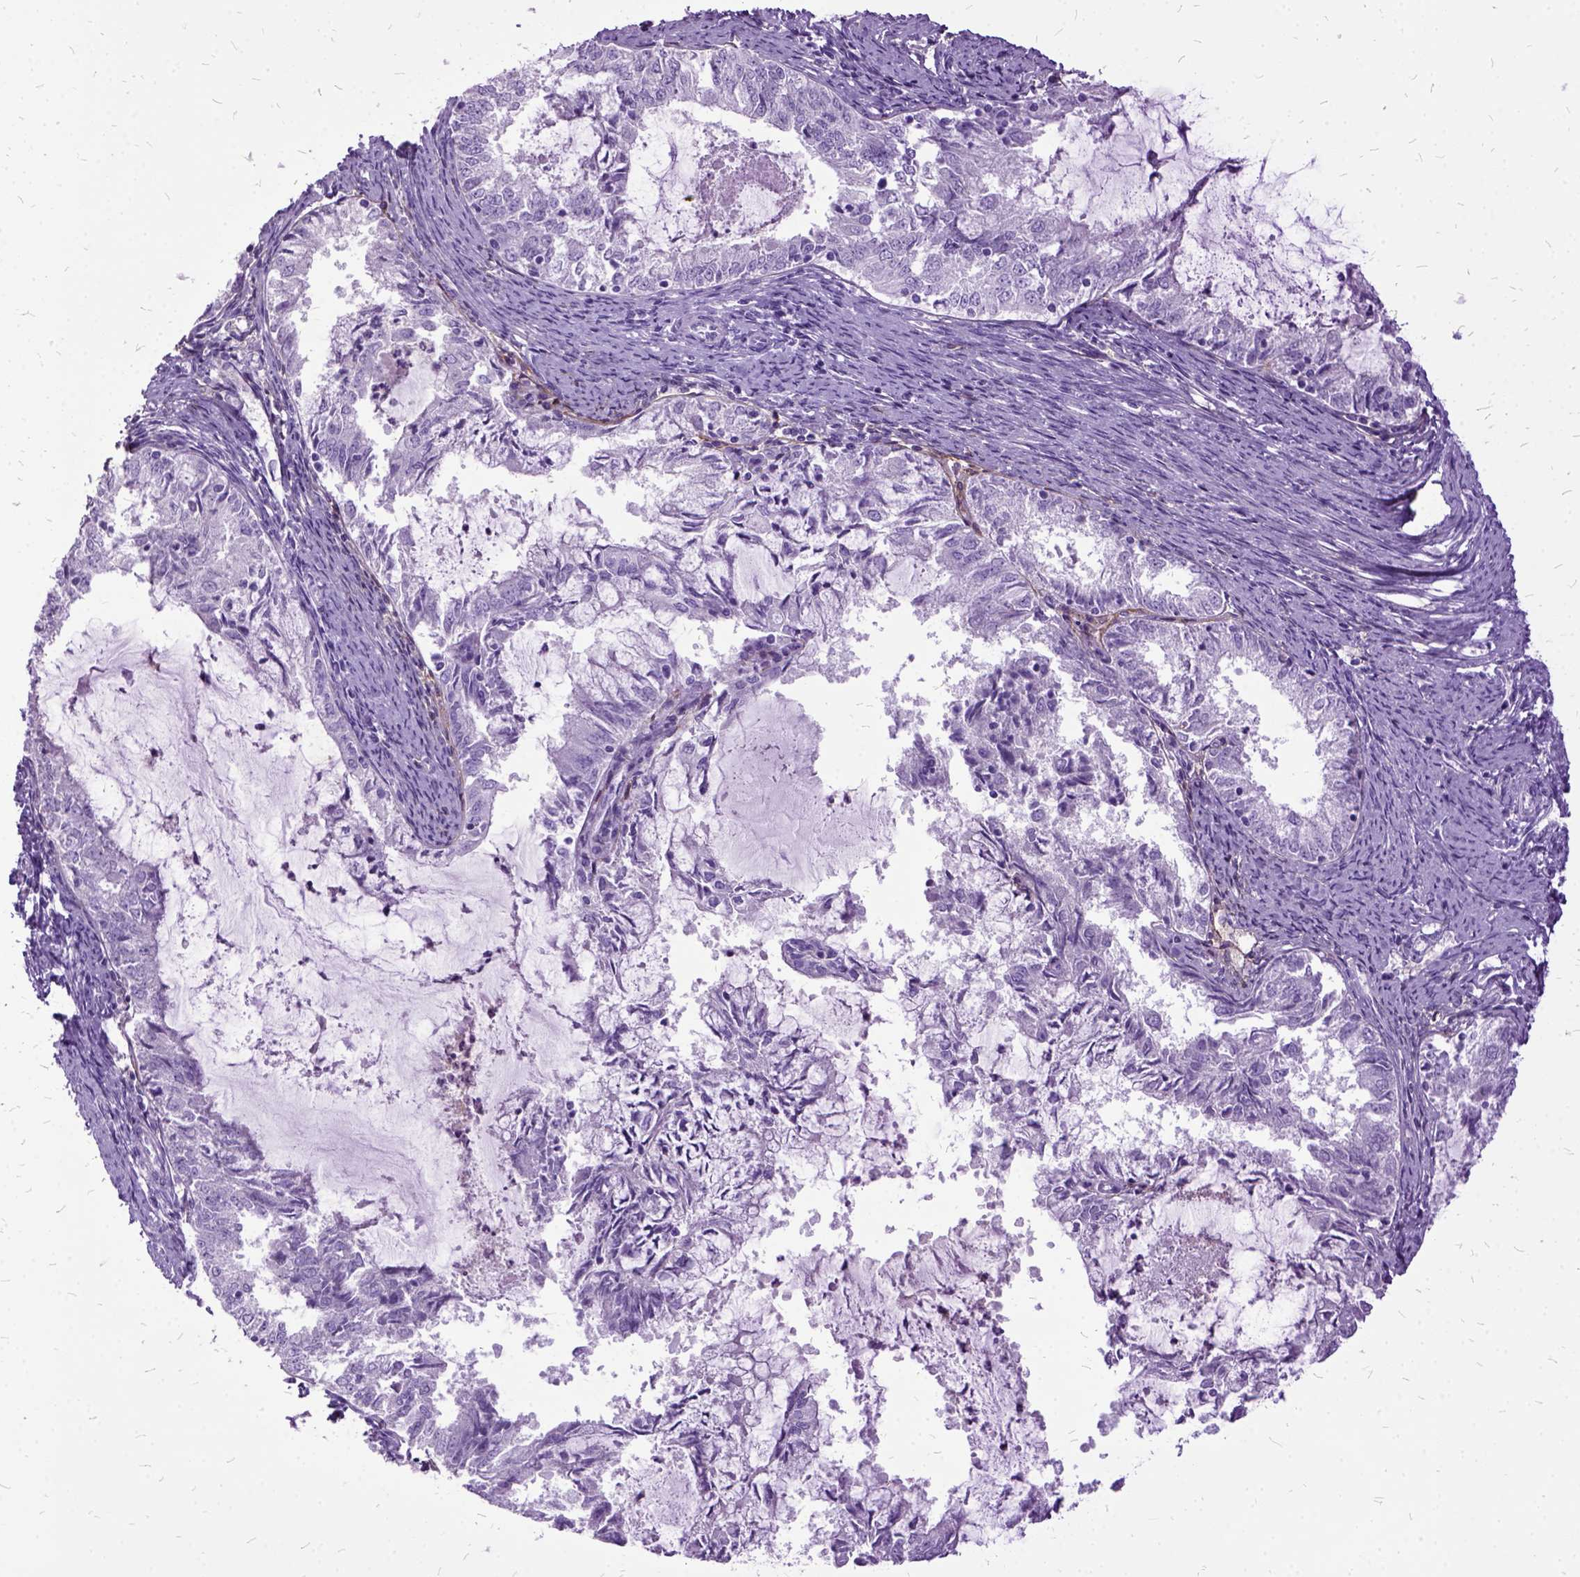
{"staining": {"intensity": "negative", "quantity": "none", "location": "none"}, "tissue": "endometrial cancer", "cell_type": "Tumor cells", "image_type": "cancer", "snomed": [{"axis": "morphology", "description": "Adenocarcinoma, NOS"}, {"axis": "topography", "description": "Endometrium"}], "caption": "Immunohistochemistry (IHC) of human endometrial cancer (adenocarcinoma) exhibits no staining in tumor cells.", "gene": "MME", "patient": {"sex": "female", "age": 57}}